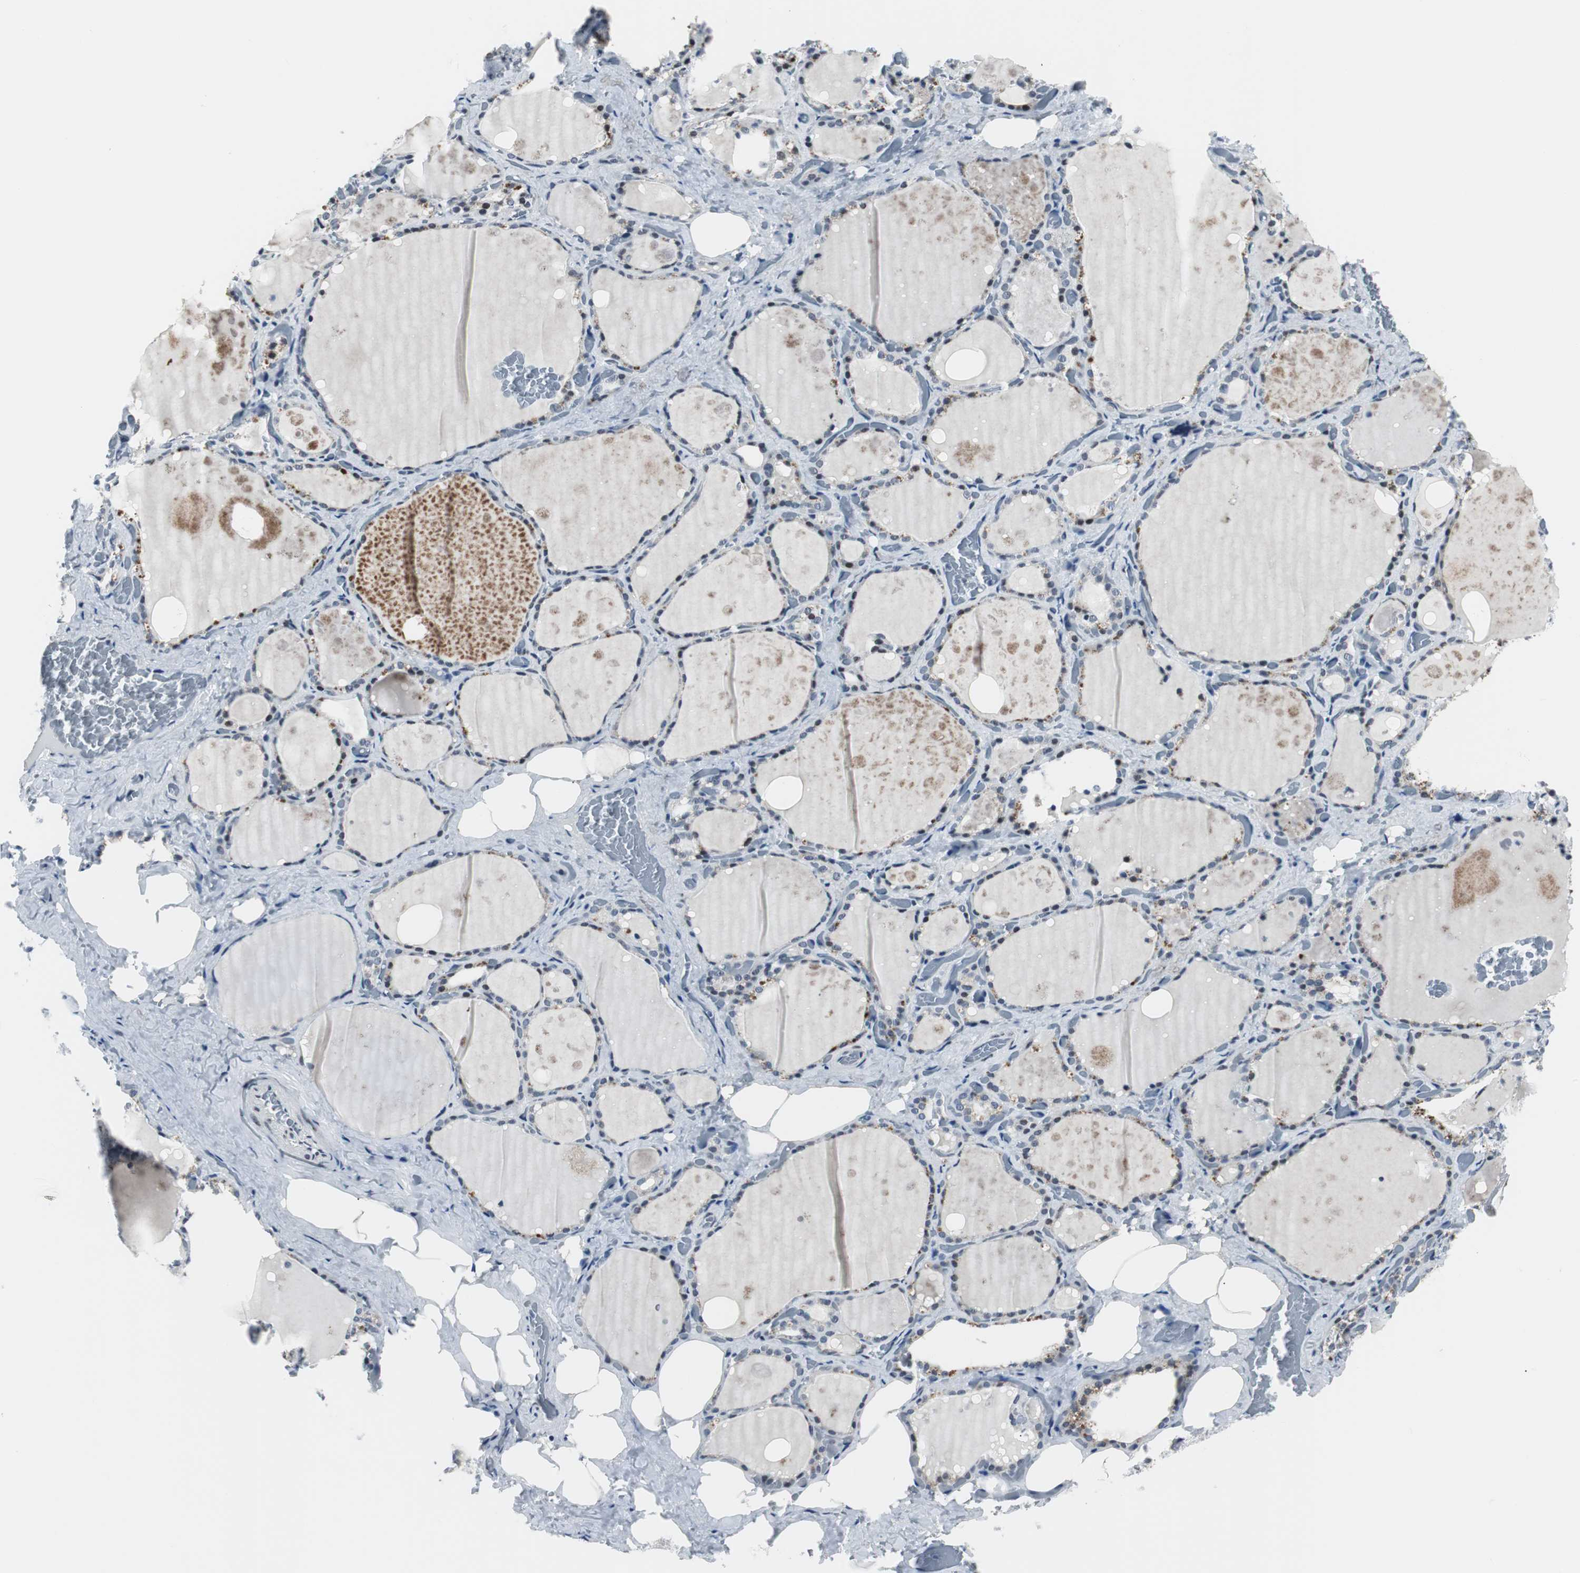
{"staining": {"intensity": "weak", "quantity": "<25%", "location": "cytoplasmic/membranous,nuclear"}, "tissue": "thyroid gland", "cell_type": "Glandular cells", "image_type": "normal", "snomed": [{"axis": "morphology", "description": "Normal tissue, NOS"}, {"axis": "topography", "description": "Thyroid gland"}], "caption": "High magnification brightfield microscopy of normal thyroid gland stained with DAB (brown) and counterstained with hematoxylin (blue): glandular cells show no significant positivity. (DAB (3,3'-diaminobenzidine) immunohistochemistry, high magnification).", "gene": "MTA1", "patient": {"sex": "male", "age": 61}}